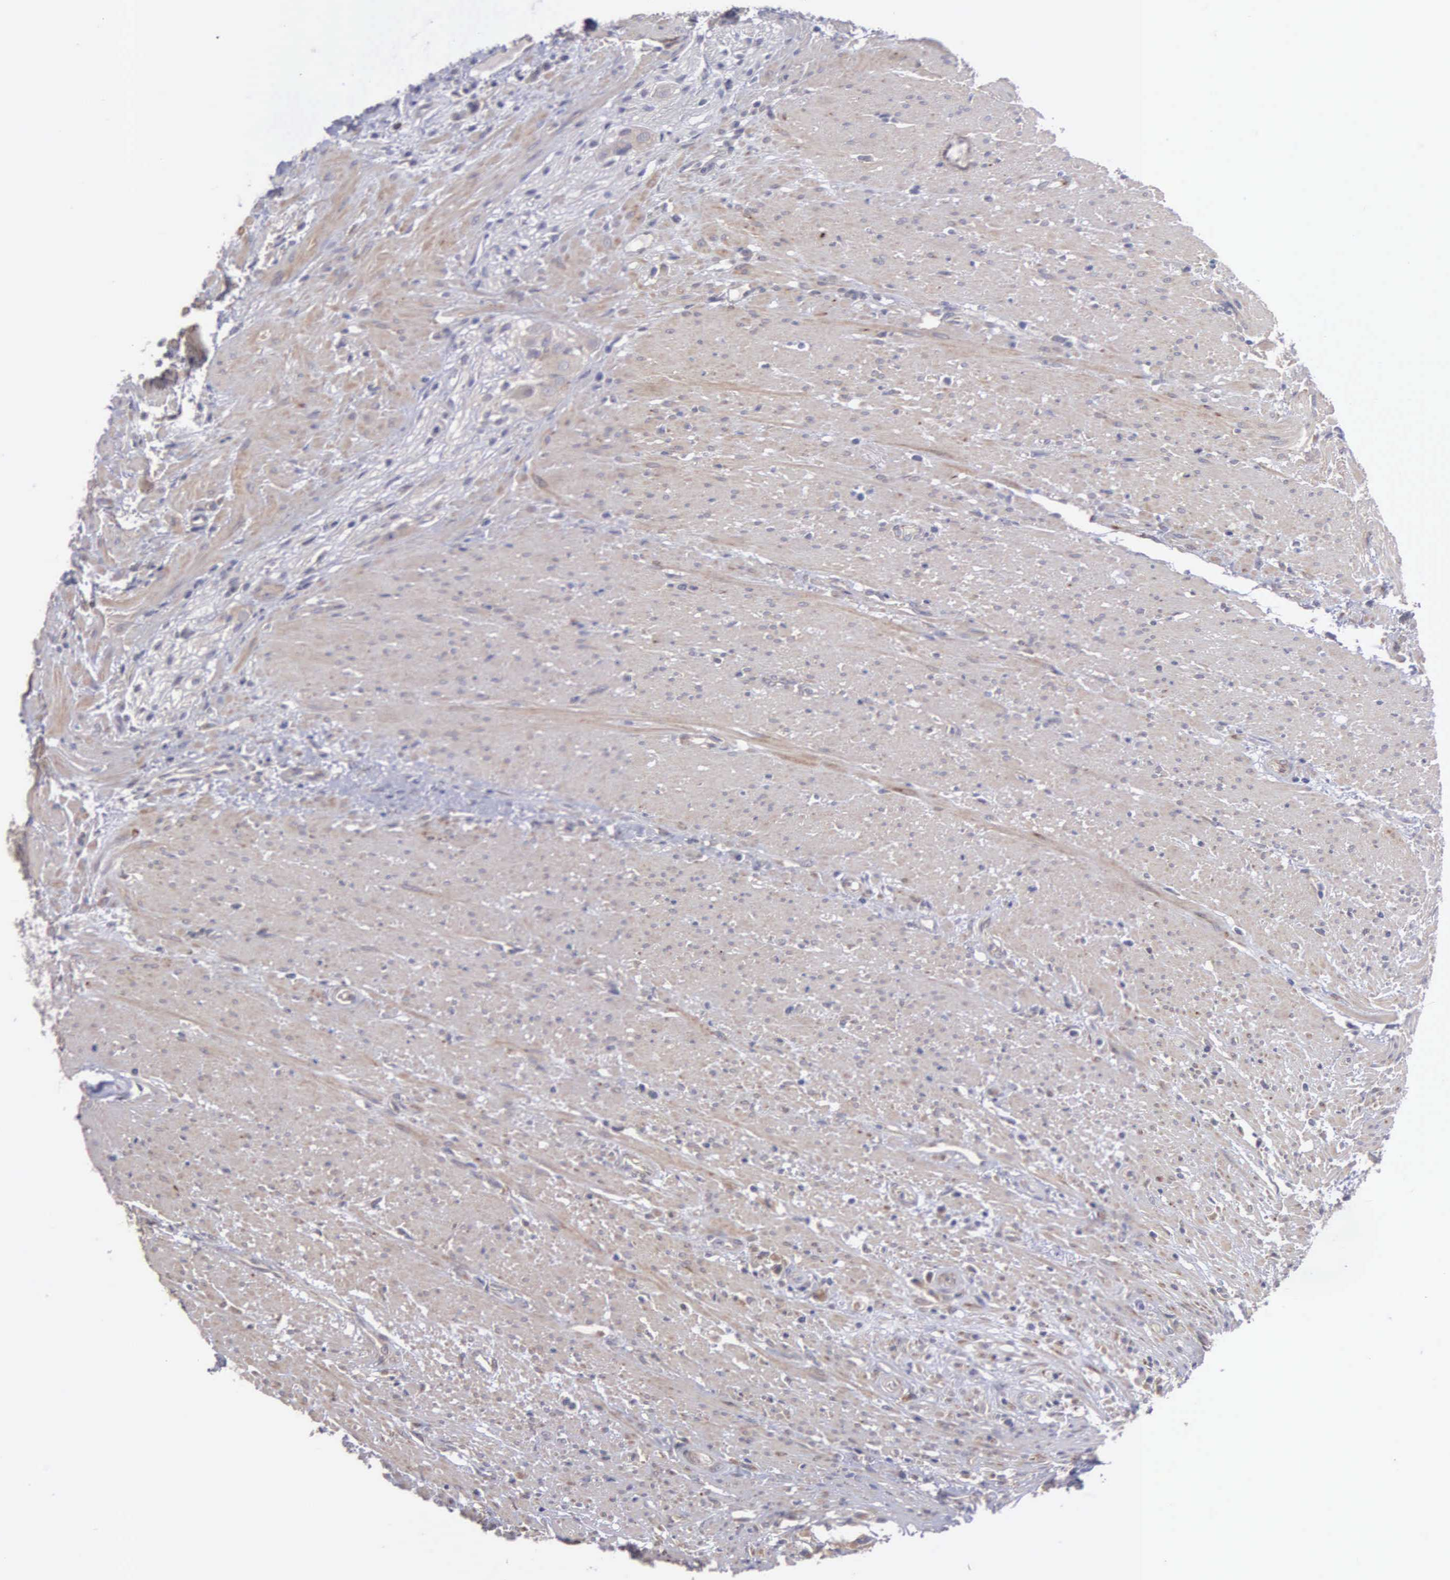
{"staining": {"intensity": "negative", "quantity": "none", "location": "none"}, "tissue": "colorectal cancer", "cell_type": "Tumor cells", "image_type": "cancer", "snomed": [{"axis": "morphology", "description": "Adenocarcinoma, NOS"}, {"axis": "topography", "description": "Rectum"}], "caption": "A high-resolution histopathology image shows IHC staining of adenocarcinoma (colorectal), which demonstrates no significant positivity in tumor cells.", "gene": "RTL10", "patient": {"sex": "male", "age": 53}}